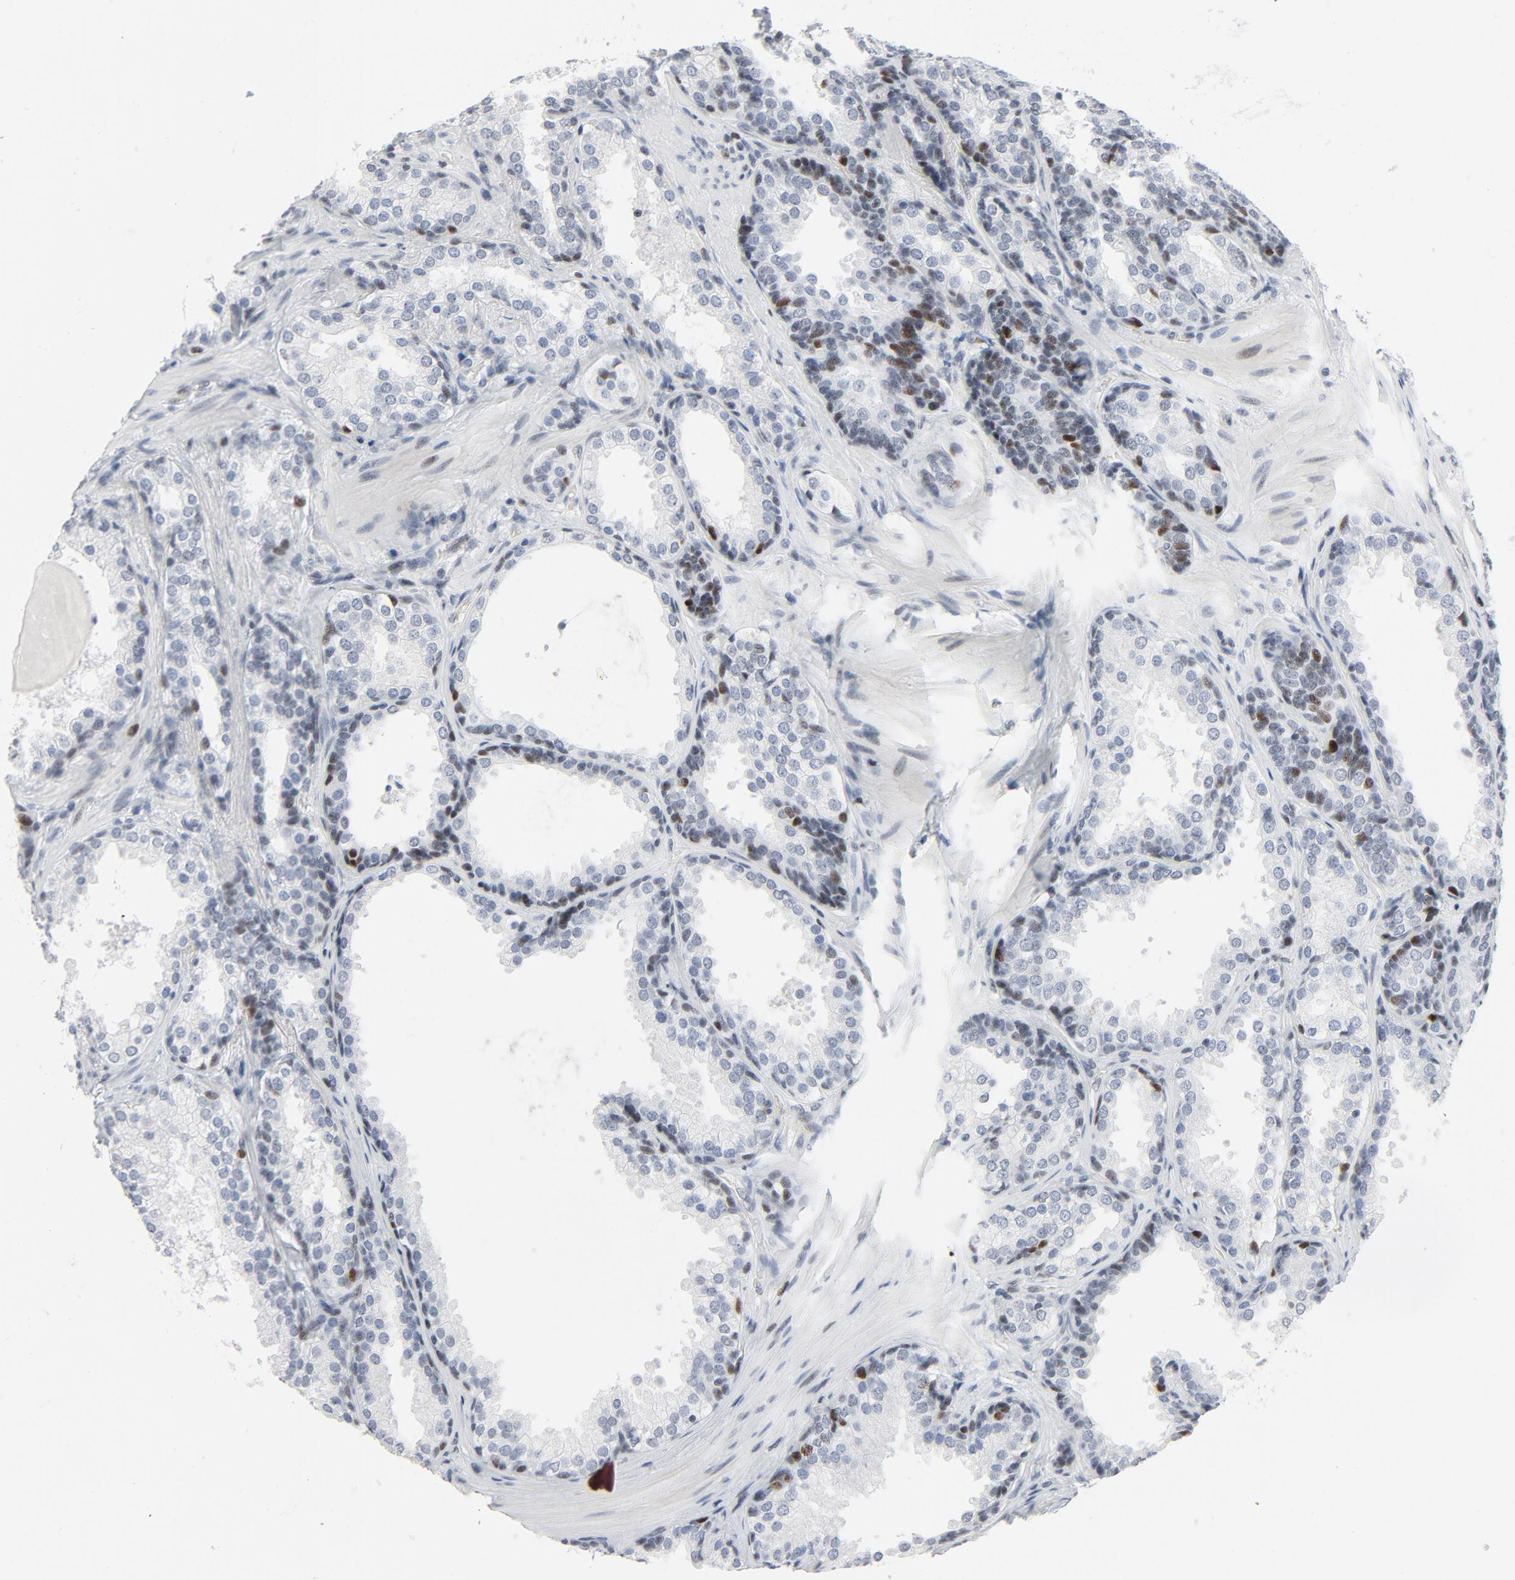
{"staining": {"intensity": "moderate", "quantity": "<25%", "location": "nuclear"}, "tissue": "prostate cancer", "cell_type": "Tumor cells", "image_type": "cancer", "snomed": [{"axis": "morphology", "description": "Adenocarcinoma, High grade"}, {"axis": "topography", "description": "Prostate"}], "caption": "A photomicrograph of prostate cancer (adenocarcinoma (high-grade)) stained for a protein shows moderate nuclear brown staining in tumor cells.", "gene": "POLD1", "patient": {"sex": "male", "age": 70}}